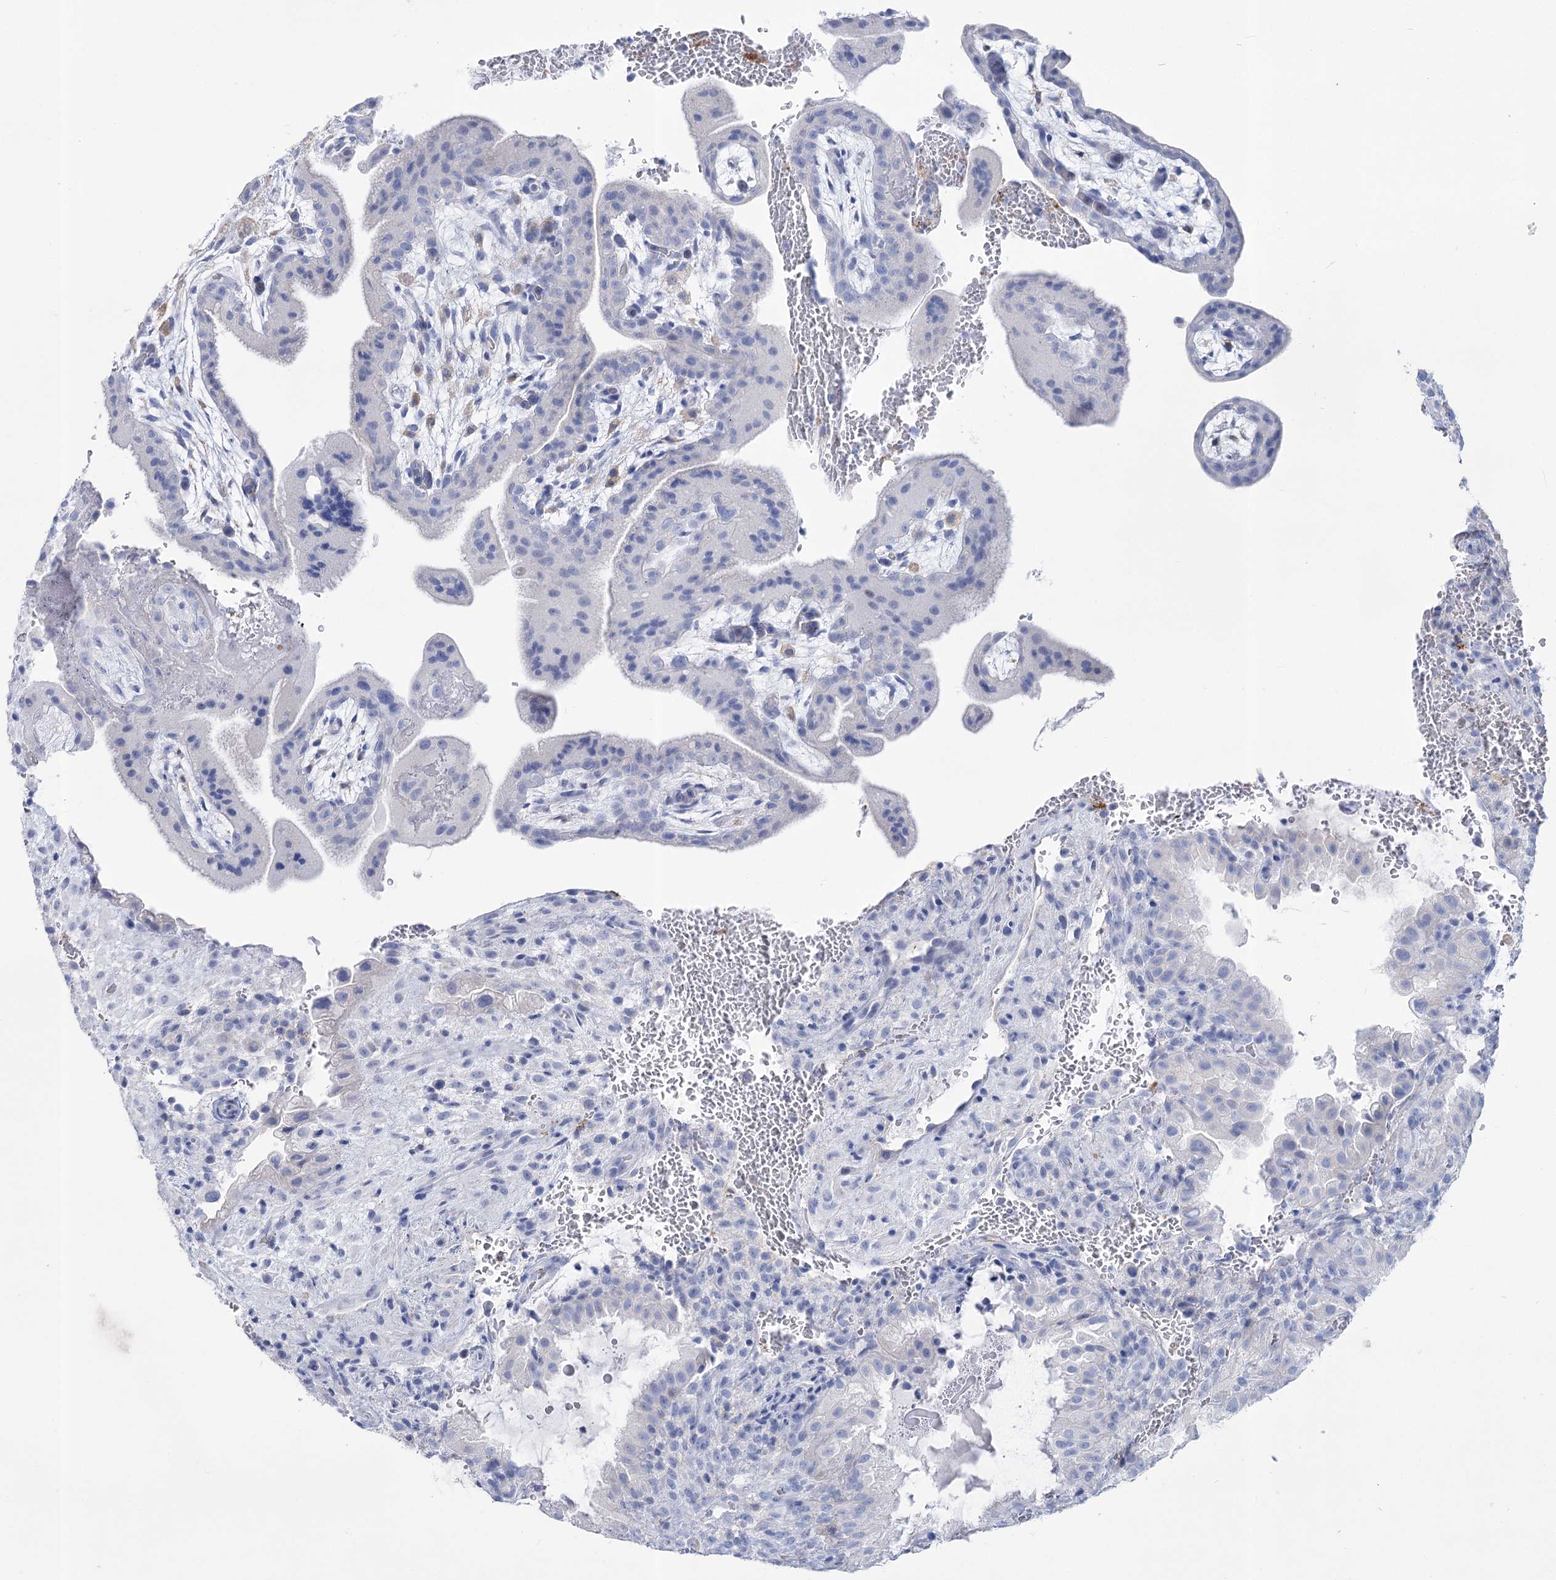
{"staining": {"intensity": "negative", "quantity": "none", "location": "none"}, "tissue": "placenta", "cell_type": "Decidual cells", "image_type": "normal", "snomed": [{"axis": "morphology", "description": "Normal tissue, NOS"}, {"axis": "topography", "description": "Placenta"}], "caption": "Micrograph shows no protein positivity in decidual cells of unremarkable placenta.", "gene": "PCDHA1", "patient": {"sex": "female", "age": 35}}